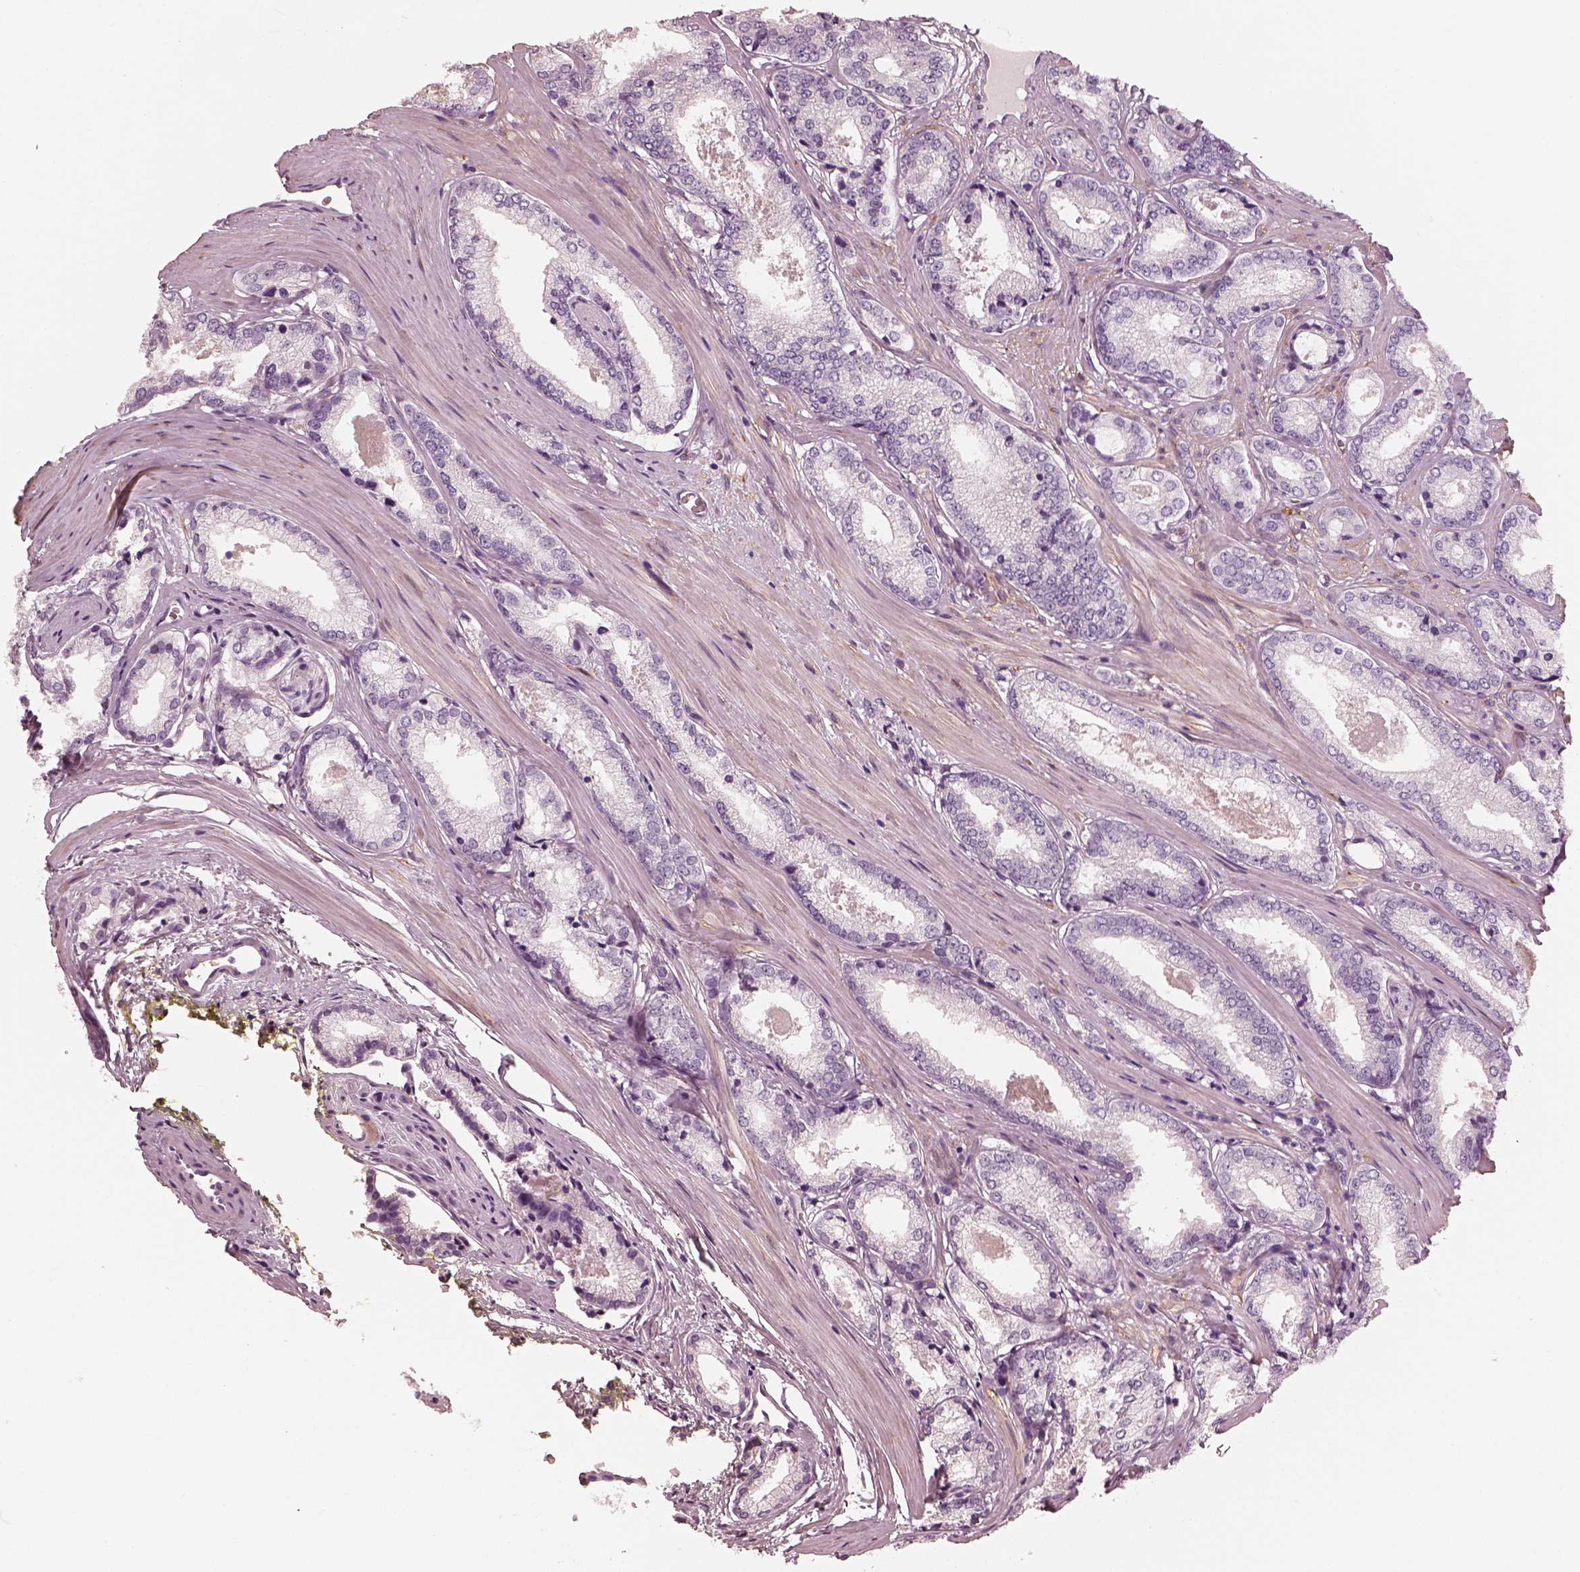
{"staining": {"intensity": "negative", "quantity": "none", "location": "none"}, "tissue": "prostate cancer", "cell_type": "Tumor cells", "image_type": "cancer", "snomed": [{"axis": "morphology", "description": "Adenocarcinoma, Low grade"}, {"axis": "topography", "description": "Prostate"}], "caption": "A high-resolution photomicrograph shows IHC staining of prostate cancer, which exhibits no significant expression in tumor cells. The staining is performed using DAB (3,3'-diaminobenzidine) brown chromogen with nuclei counter-stained in using hematoxylin.", "gene": "RS1", "patient": {"sex": "male", "age": 56}}